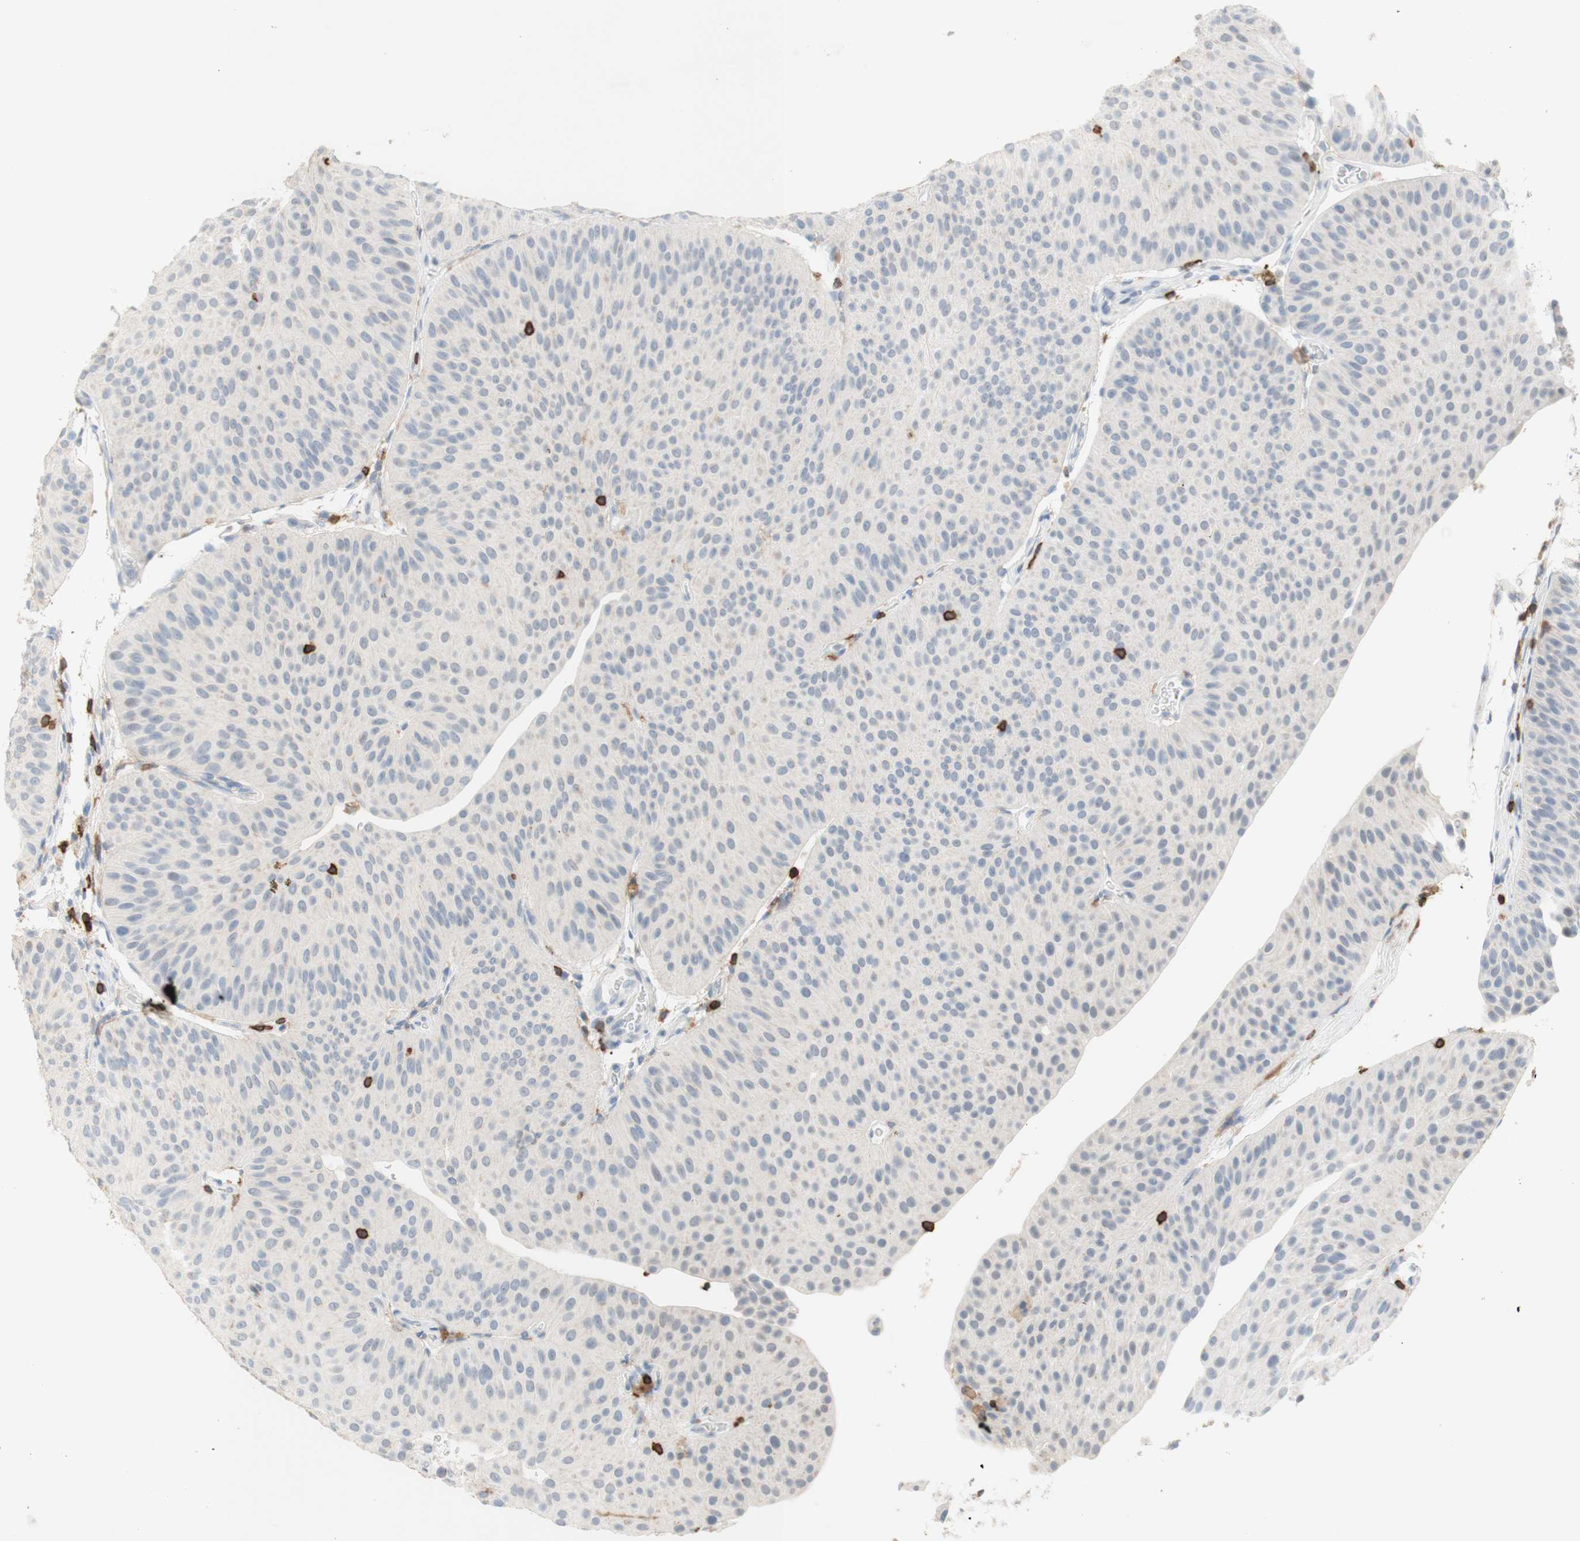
{"staining": {"intensity": "negative", "quantity": "none", "location": "none"}, "tissue": "urothelial cancer", "cell_type": "Tumor cells", "image_type": "cancer", "snomed": [{"axis": "morphology", "description": "Urothelial carcinoma, Low grade"}, {"axis": "topography", "description": "Urinary bladder"}], "caption": "Tumor cells show no significant protein positivity in urothelial carcinoma (low-grade).", "gene": "SPINK6", "patient": {"sex": "female", "age": 60}}